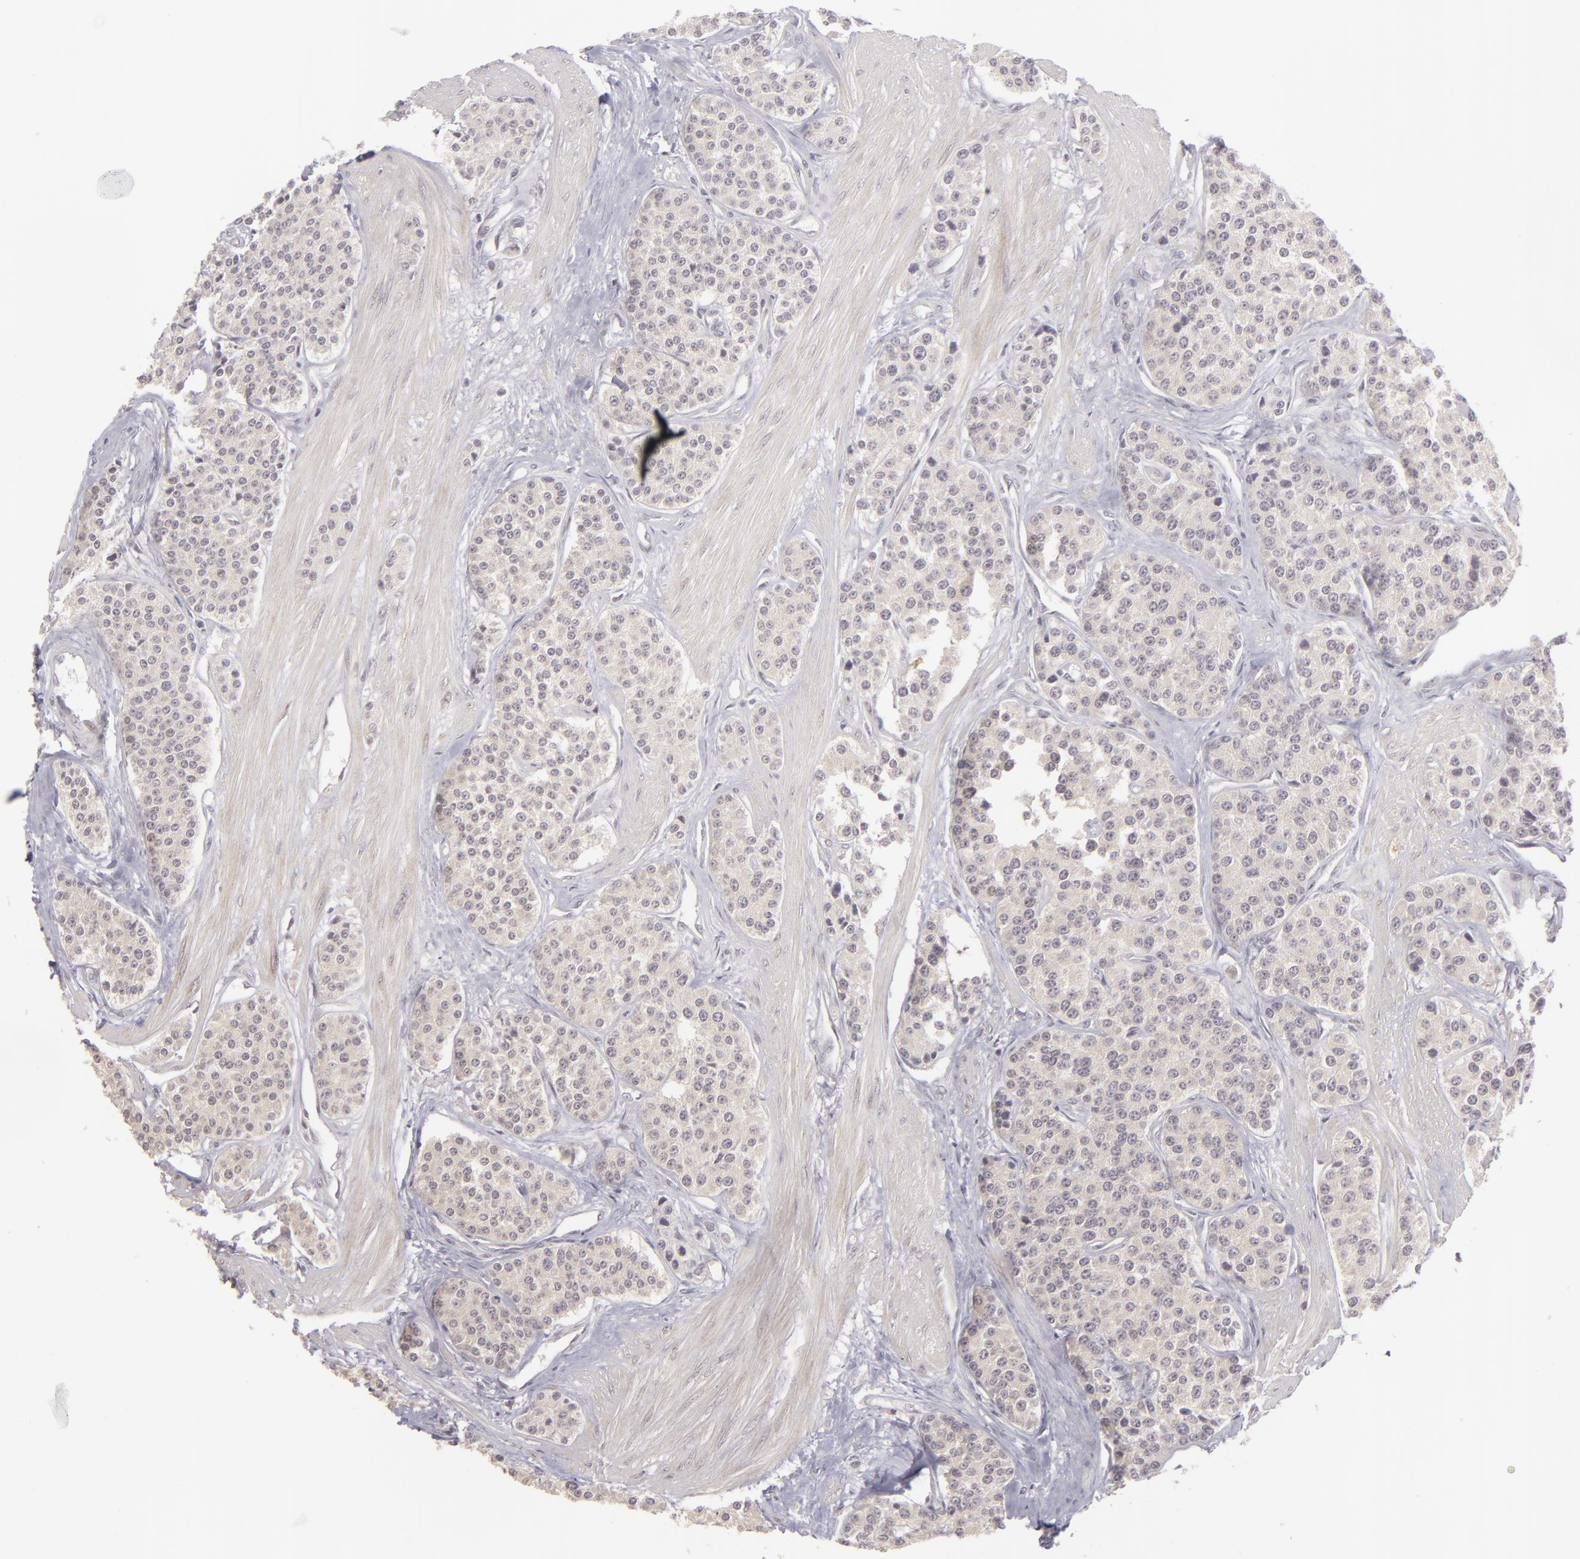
{"staining": {"intensity": "negative", "quantity": "none", "location": "none"}, "tissue": "carcinoid", "cell_type": "Tumor cells", "image_type": "cancer", "snomed": [{"axis": "morphology", "description": "Carcinoid, malignant, NOS"}, {"axis": "topography", "description": "Stomach"}], "caption": "A high-resolution image shows immunohistochemistry staining of carcinoid, which shows no significant expression in tumor cells. The staining was performed using DAB (3,3'-diaminobenzidine) to visualize the protein expression in brown, while the nuclei were stained in blue with hematoxylin (Magnification: 20x).", "gene": "AKAP6", "patient": {"sex": "female", "age": 76}}